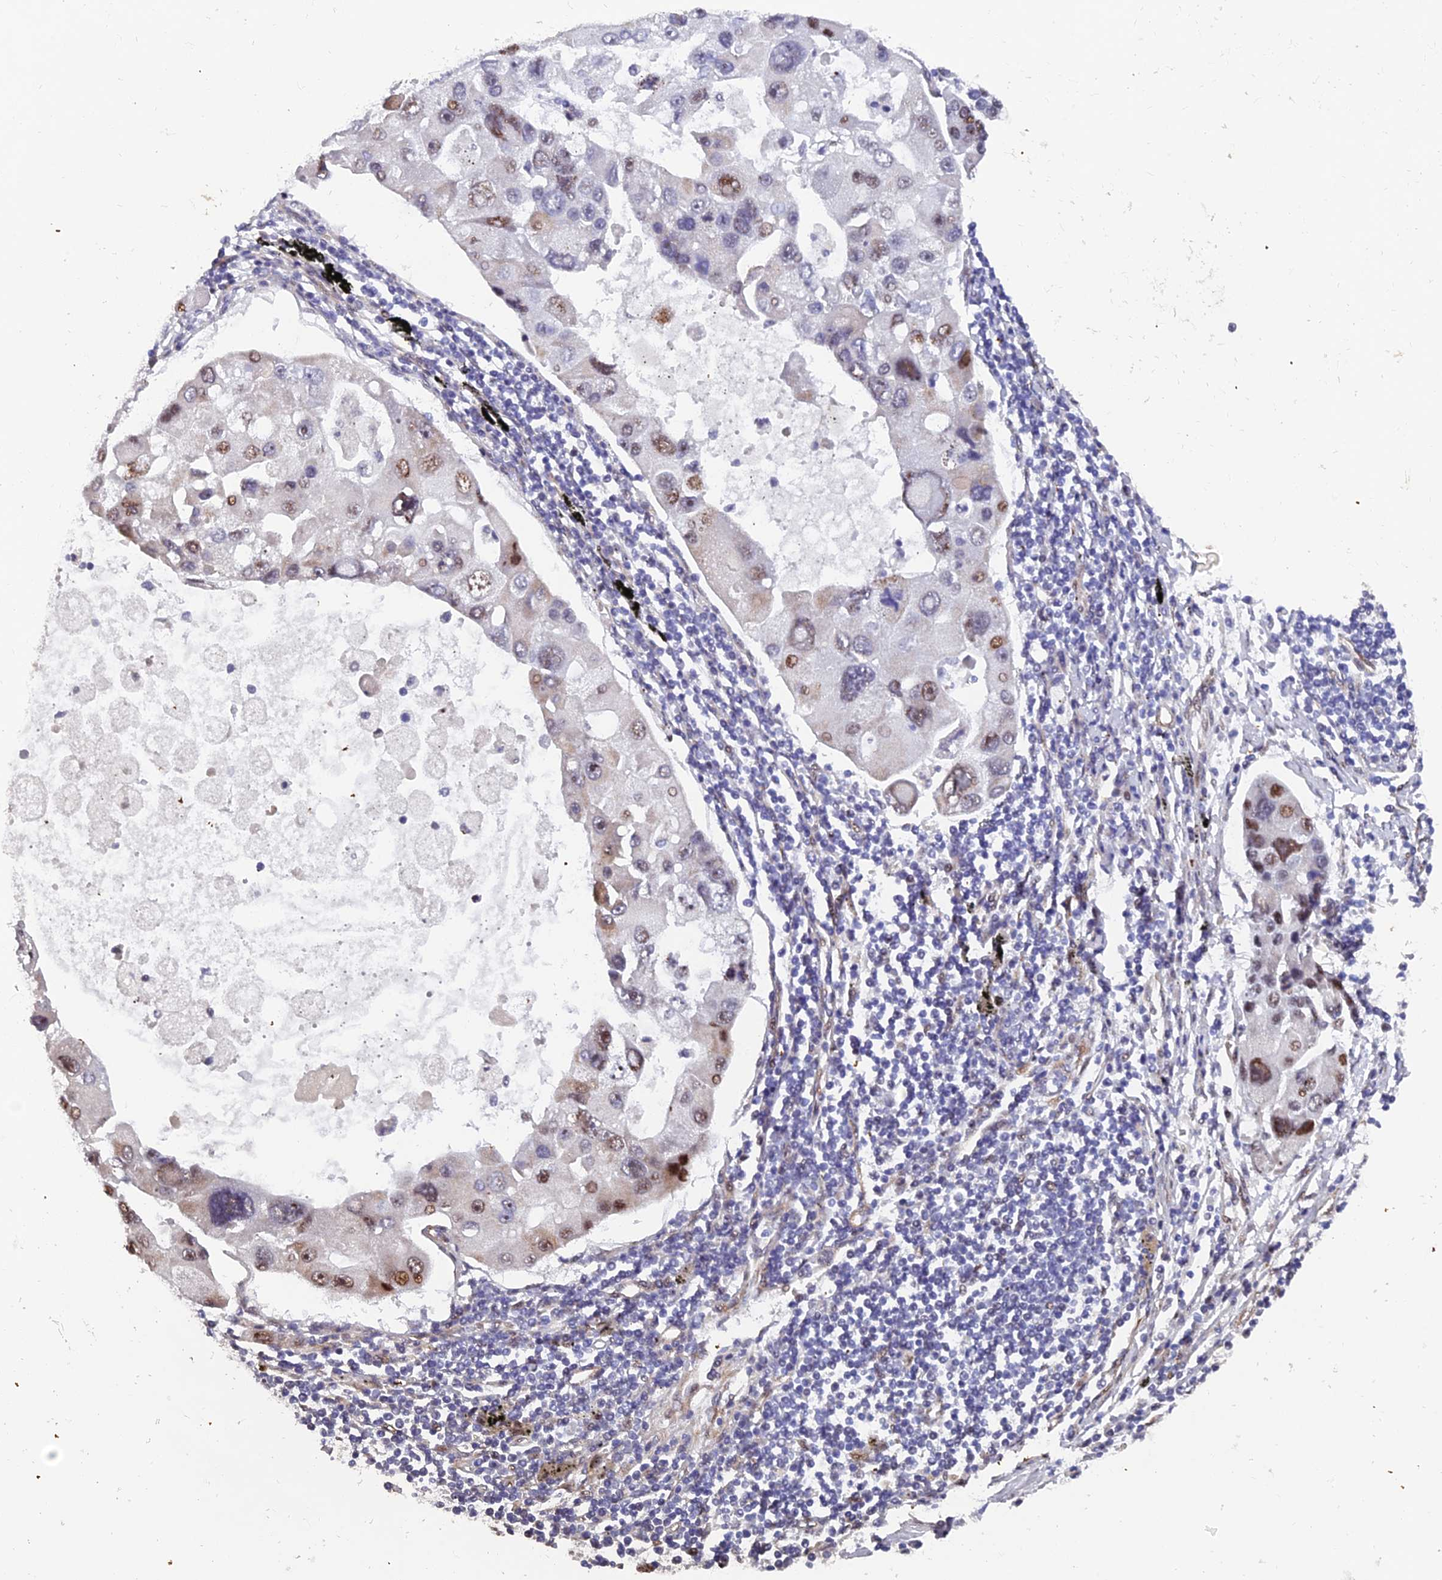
{"staining": {"intensity": "moderate", "quantity": "<25%", "location": "nuclear"}, "tissue": "lung cancer", "cell_type": "Tumor cells", "image_type": "cancer", "snomed": [{"axis": "morphology", "description": "Adenocarcinoma, NOS"}, {"axis": "topography", "description": "Lung"}], "caption": "Immunohistochemistry (IHC) micrograph of human lung cancer stained for a protein (brown), which exhibits low levels of moderate nuclear positivity in approximately <25% of tumor cells.", "gene": "XKR9", "patient": {"sex": "female", "age": 54}}